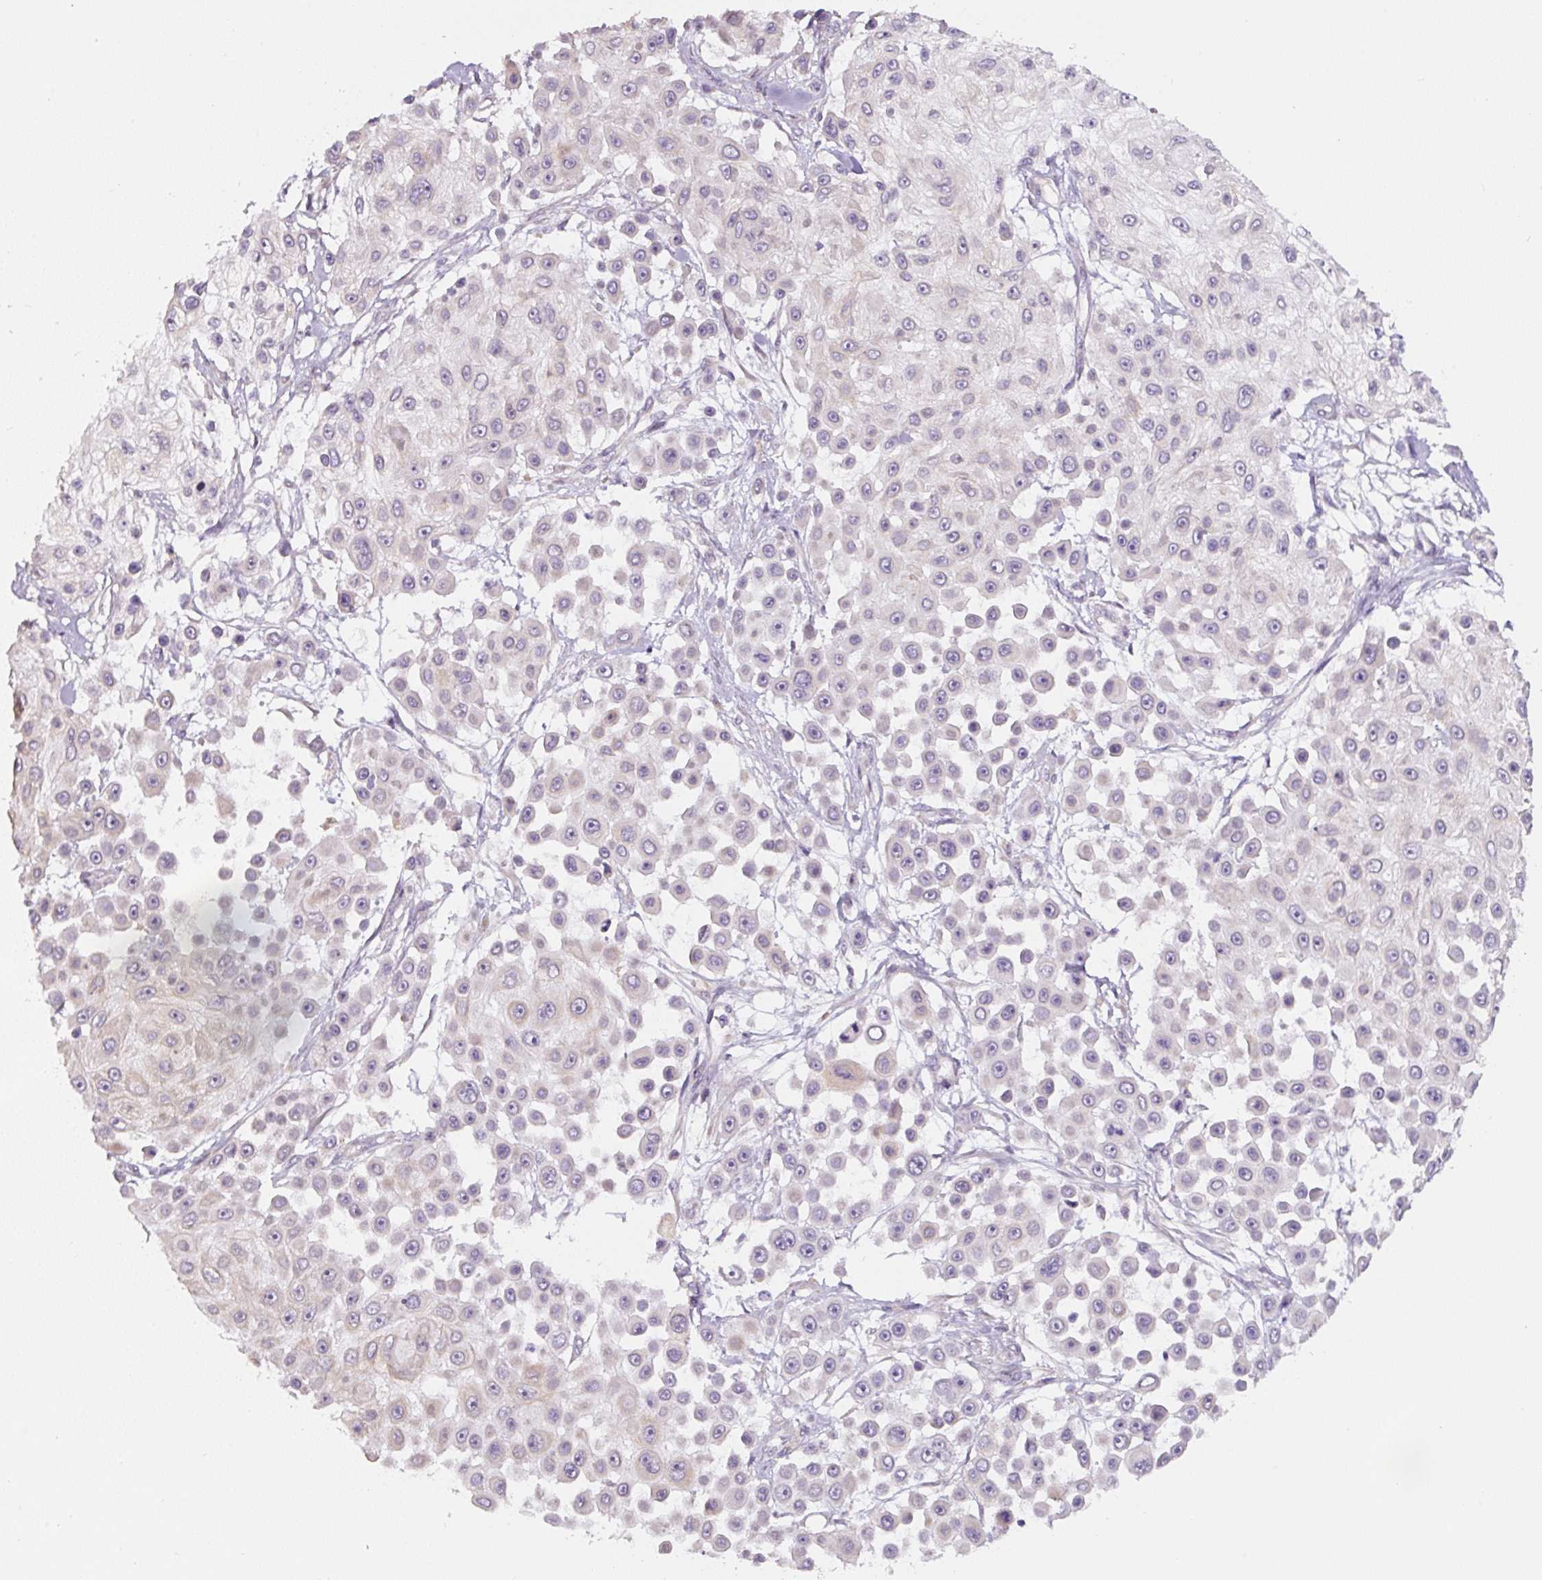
{"staining": {"intensity": "negative", "quantity": "none", "location": "none"}, "tissue": "skin cancer", "cell_type": "Tumor cells", "image_type": "cancer", "snomed": [{"axis": "morphology", "description": "Squamous cell carcinoma, NOS"}, {"axis": "topography", "description": "Skin"}], "caption": "There is no significant expression in tumor cells of skin cancer (squamous cell carcinoma).", "gene": "ASRGL1", "patient": {"sex": "male", "age": 67}}